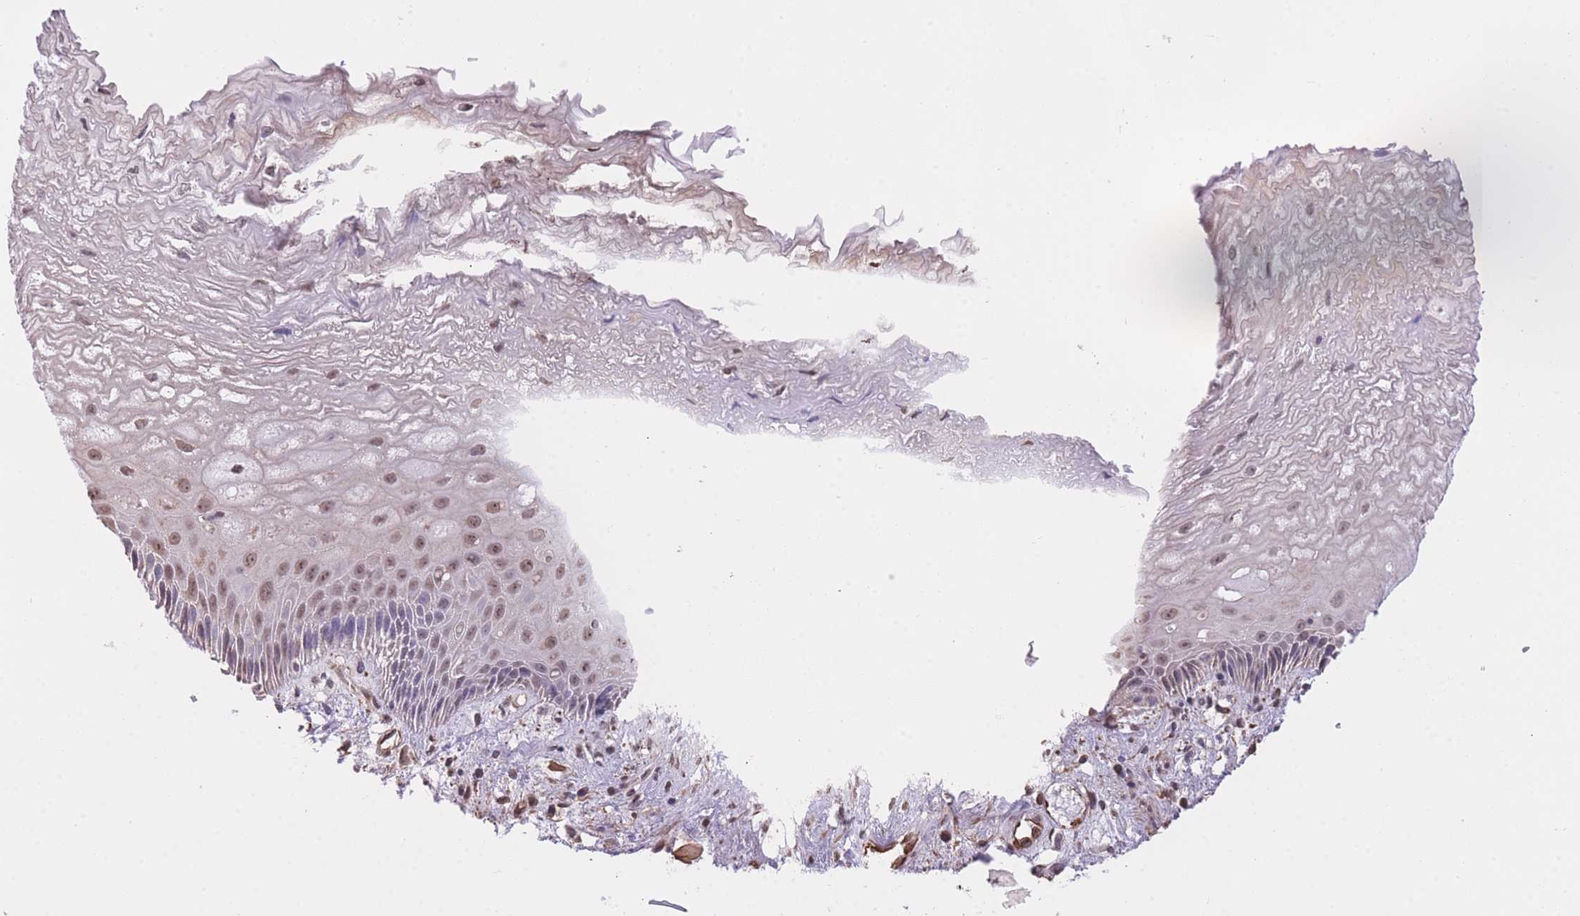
{"staining": {"intensity": "moderate", "quantity": "<25%", "location": "nuclear"}, "tissue": "esophagus", "cell_type": "Squamous epithelial cells", "image_type": "normal", "snomed": [{"axis": "morphology", "description": "Normal tissue, NOS"}, {"axis": "topography", "description": "Esophagus"}], "caption": "High-magnification brightfield microscopy of benign esophagus stained with DAB (3,3'-diaminobenzidine) (brown) and counterstained with hematoxylin (blue). squamous epithelial cells exhibit moderate nuclear staining is identified in approximately<25% of cells.", "gene": "PSG11", "patient": {"sex": "male", "age": 60}}